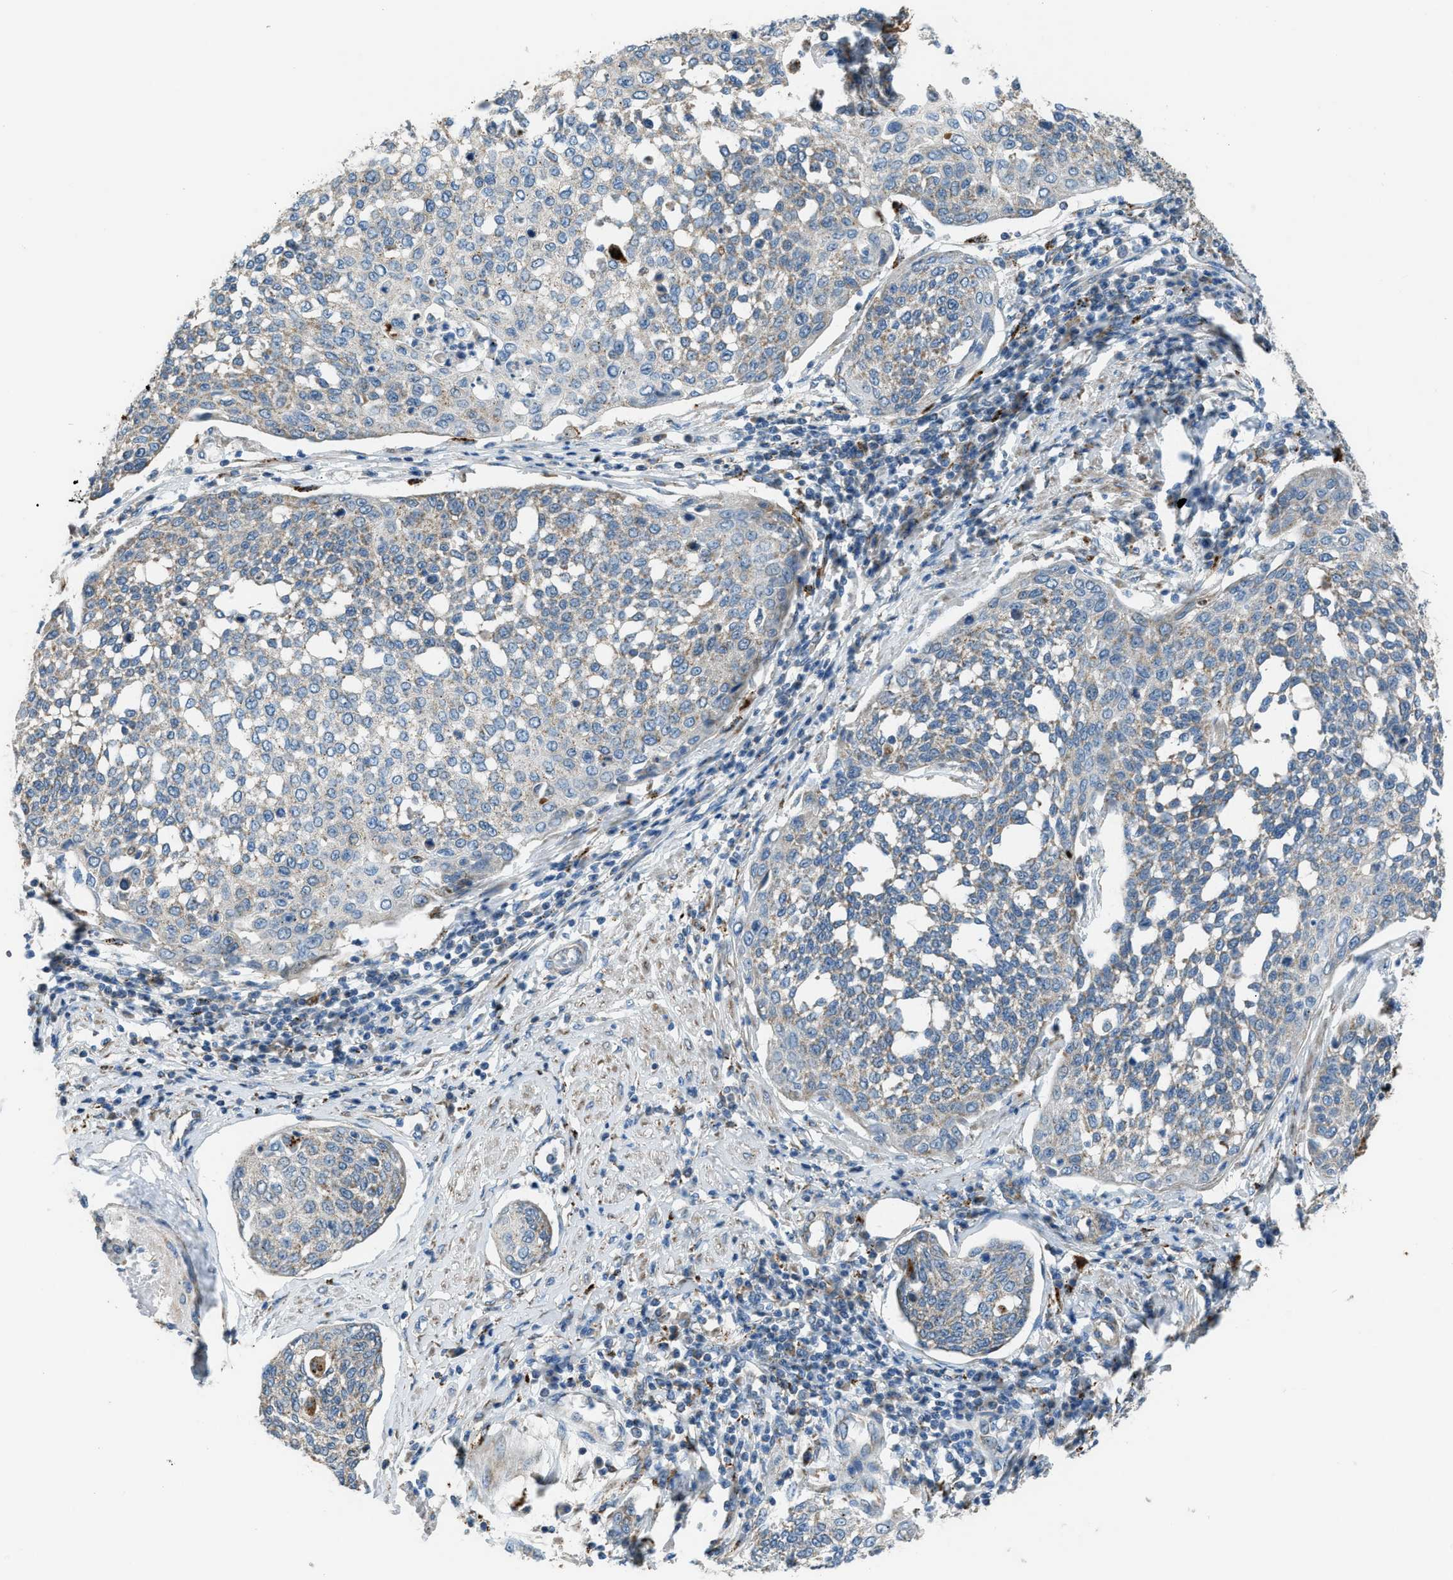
{"staining": {"intensity": "negative", "quantity": "none", "location": "none"}, "tissue": "cervical cancer", "cell_type": "Tumor cells", "image_type": "cancer", "snomed": [{"axis": "morphology", "description": "Squamous cell carcinoma, NOS"}, {"axis": "topography", "description": "Cervix"}], "caption": "A histopathology image of cervical squamous cell carcinoma stained for a protein displays no brown staining in tumor cells.", "gene": "SMIM20", "patient": {"sex": "female", "age": 34}}